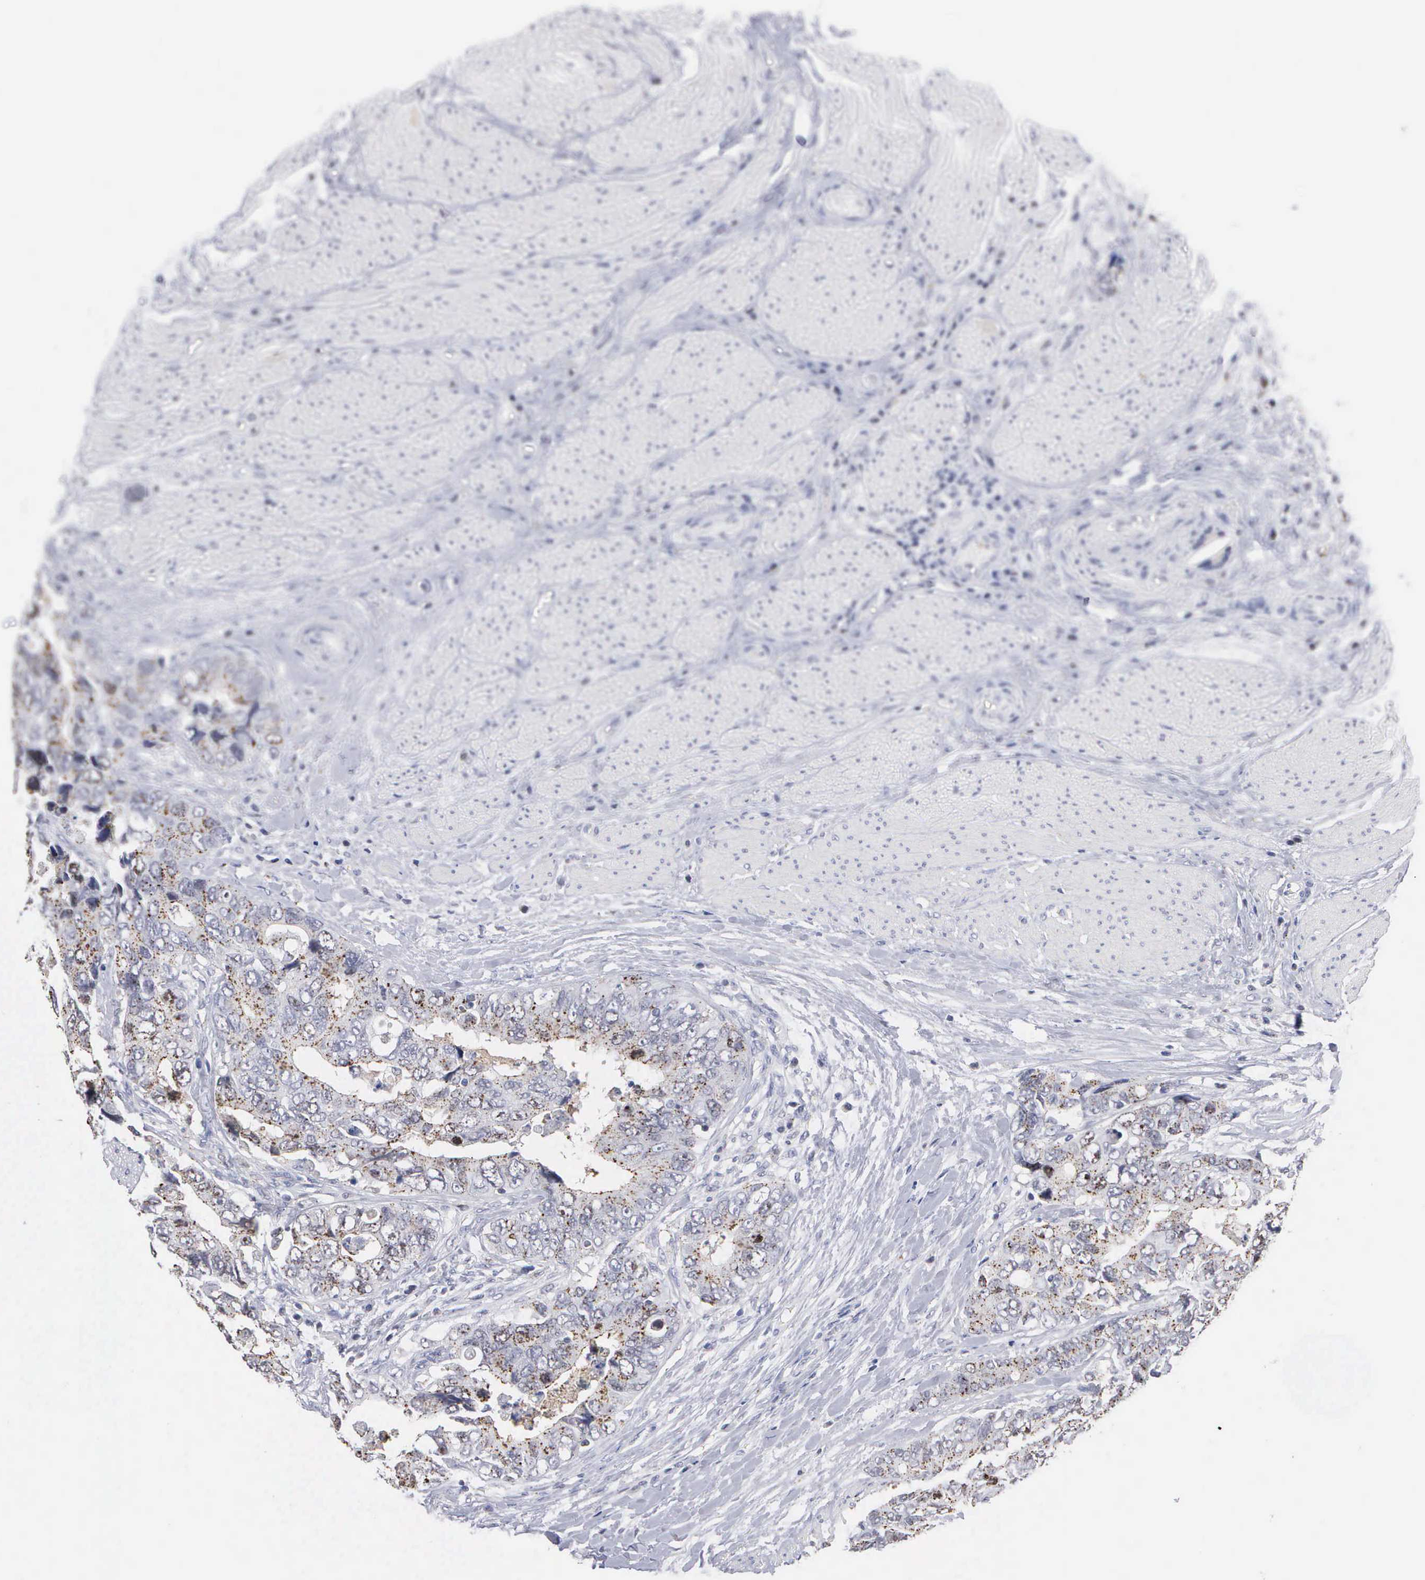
{"staining": {"intensity": "moderate", "quantity": ">75%", "location": "cytoplasmic/membranous"}, "tissue": "colorectal cancer", "cell_type": "Tumor cells", "image_type": "cancer", "snomed": [{"axis": "morphology", "description": "Adenocarcinoma, NOS"}, {"axis": "topography", "description": "Rectum"}], "caption": "Brown immunohistochemical staining in colorectal cancer (adenocarcinoma) demonstrates moderate cytoplasmic/membranous staining in approximately >75% of tumor cells.", "gene": "KDM6A", "patient": {"sex": "female", "age": 67}}